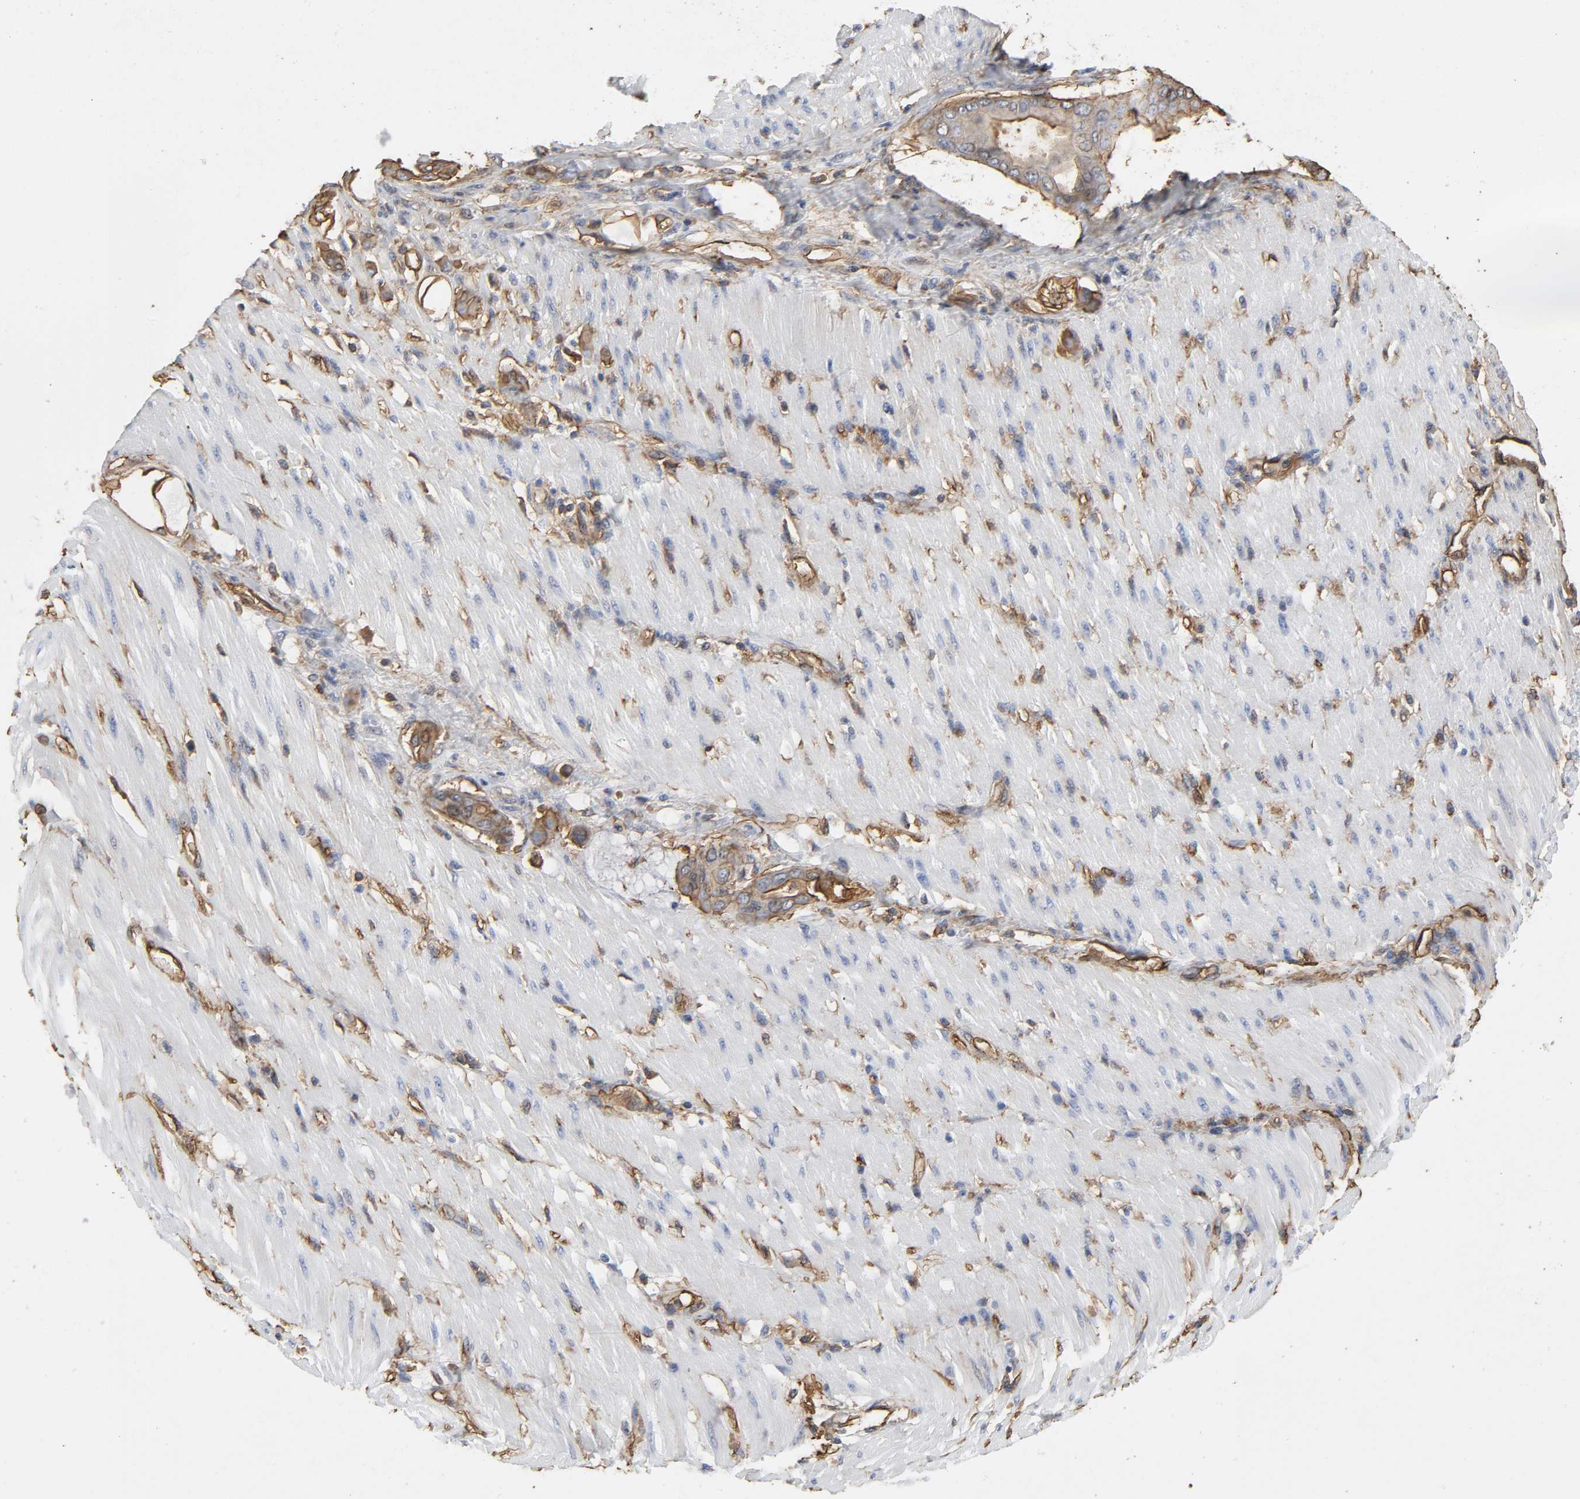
{"staining": {"intensity": "moderate", "quantity": ">75%", "location": "cytoplasmic/membranous"}, "tissue": "pancreatic cancer", "cell_type": "Tumor cells", "image_type": "cancer", "snomed": [{"axis": "morphology", "description": "Adenocarcinoma, NOS"}, {"axis": "morphology", "description": "Adenocarcinoma, metastatic, NOS"}, {"axis": "topography", "description": "Lymph node"}, {"axis": "topography", "description": "Pancreas"}, {"axis": "topography", "description": "Duodenum"}], "caption": "This is an image of immunohistochemistry staining of pancreatic cancer (adenocarcinoma), which shows moderate expression in the cytoplasmic/membranous of tumor cells.", "gene": "ANXA2", "patient": {"sex": "female", "age": 64}}